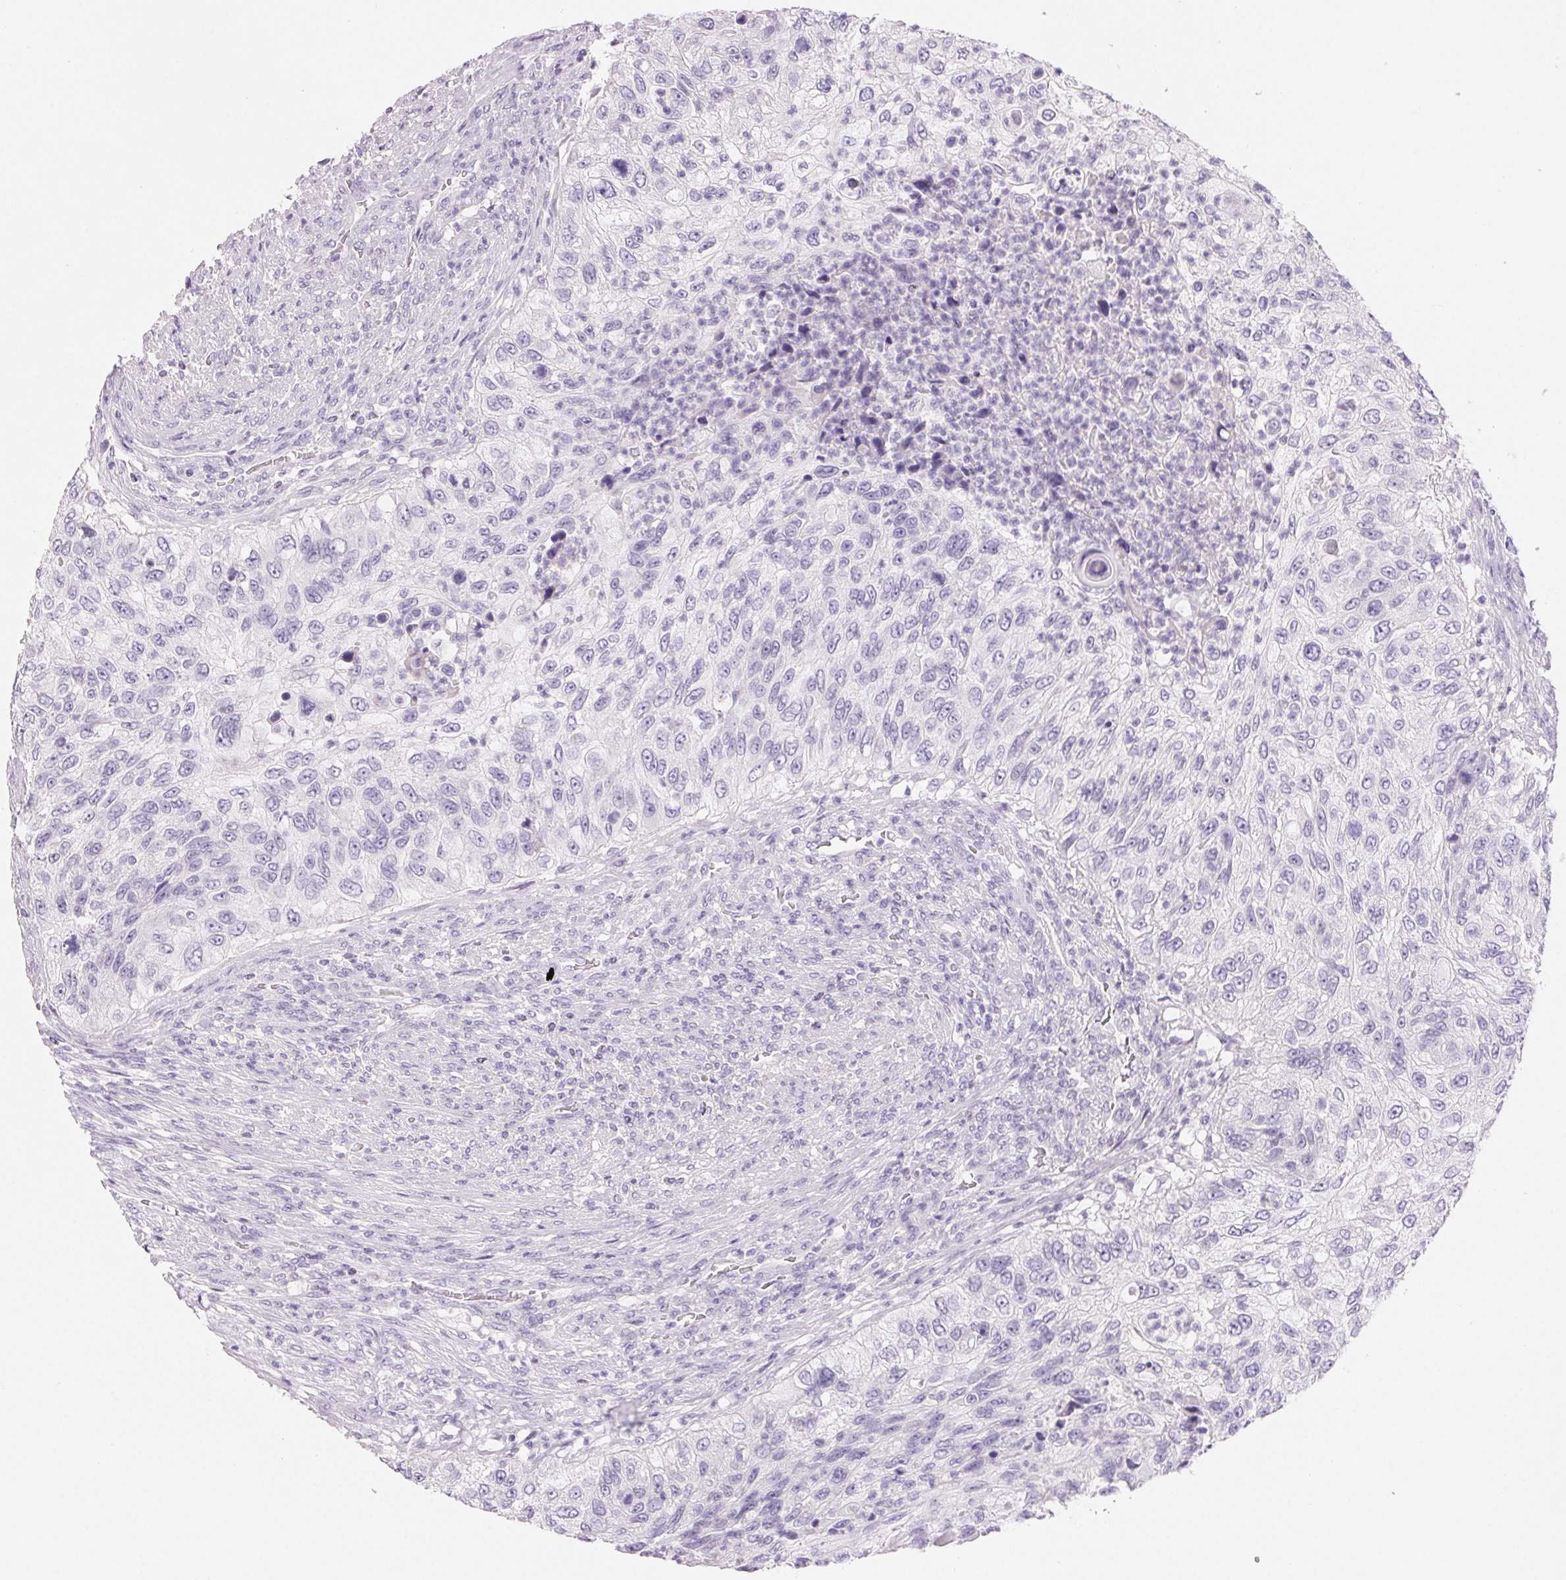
{"staining": {"intensity": "negative", "quantity": "none", "location": "none"}, "tissue": "urothelial cancer", "cell_type": "Tumor cells", "image_type": "cancer", "snomed": [{"axis": "morphology", "description": "Urothelial carcinoma, High grade"}, {"axis": "topography", "description": "Urinary bladder"}], "caption": "This is a histopathology image of immunohistochemistry staining of urothelial carcinoma (high-grade), which shows no positivity in tumor cells.", "gene": "BPIFB2", "patient": {"sex": "female", "age": 60}}